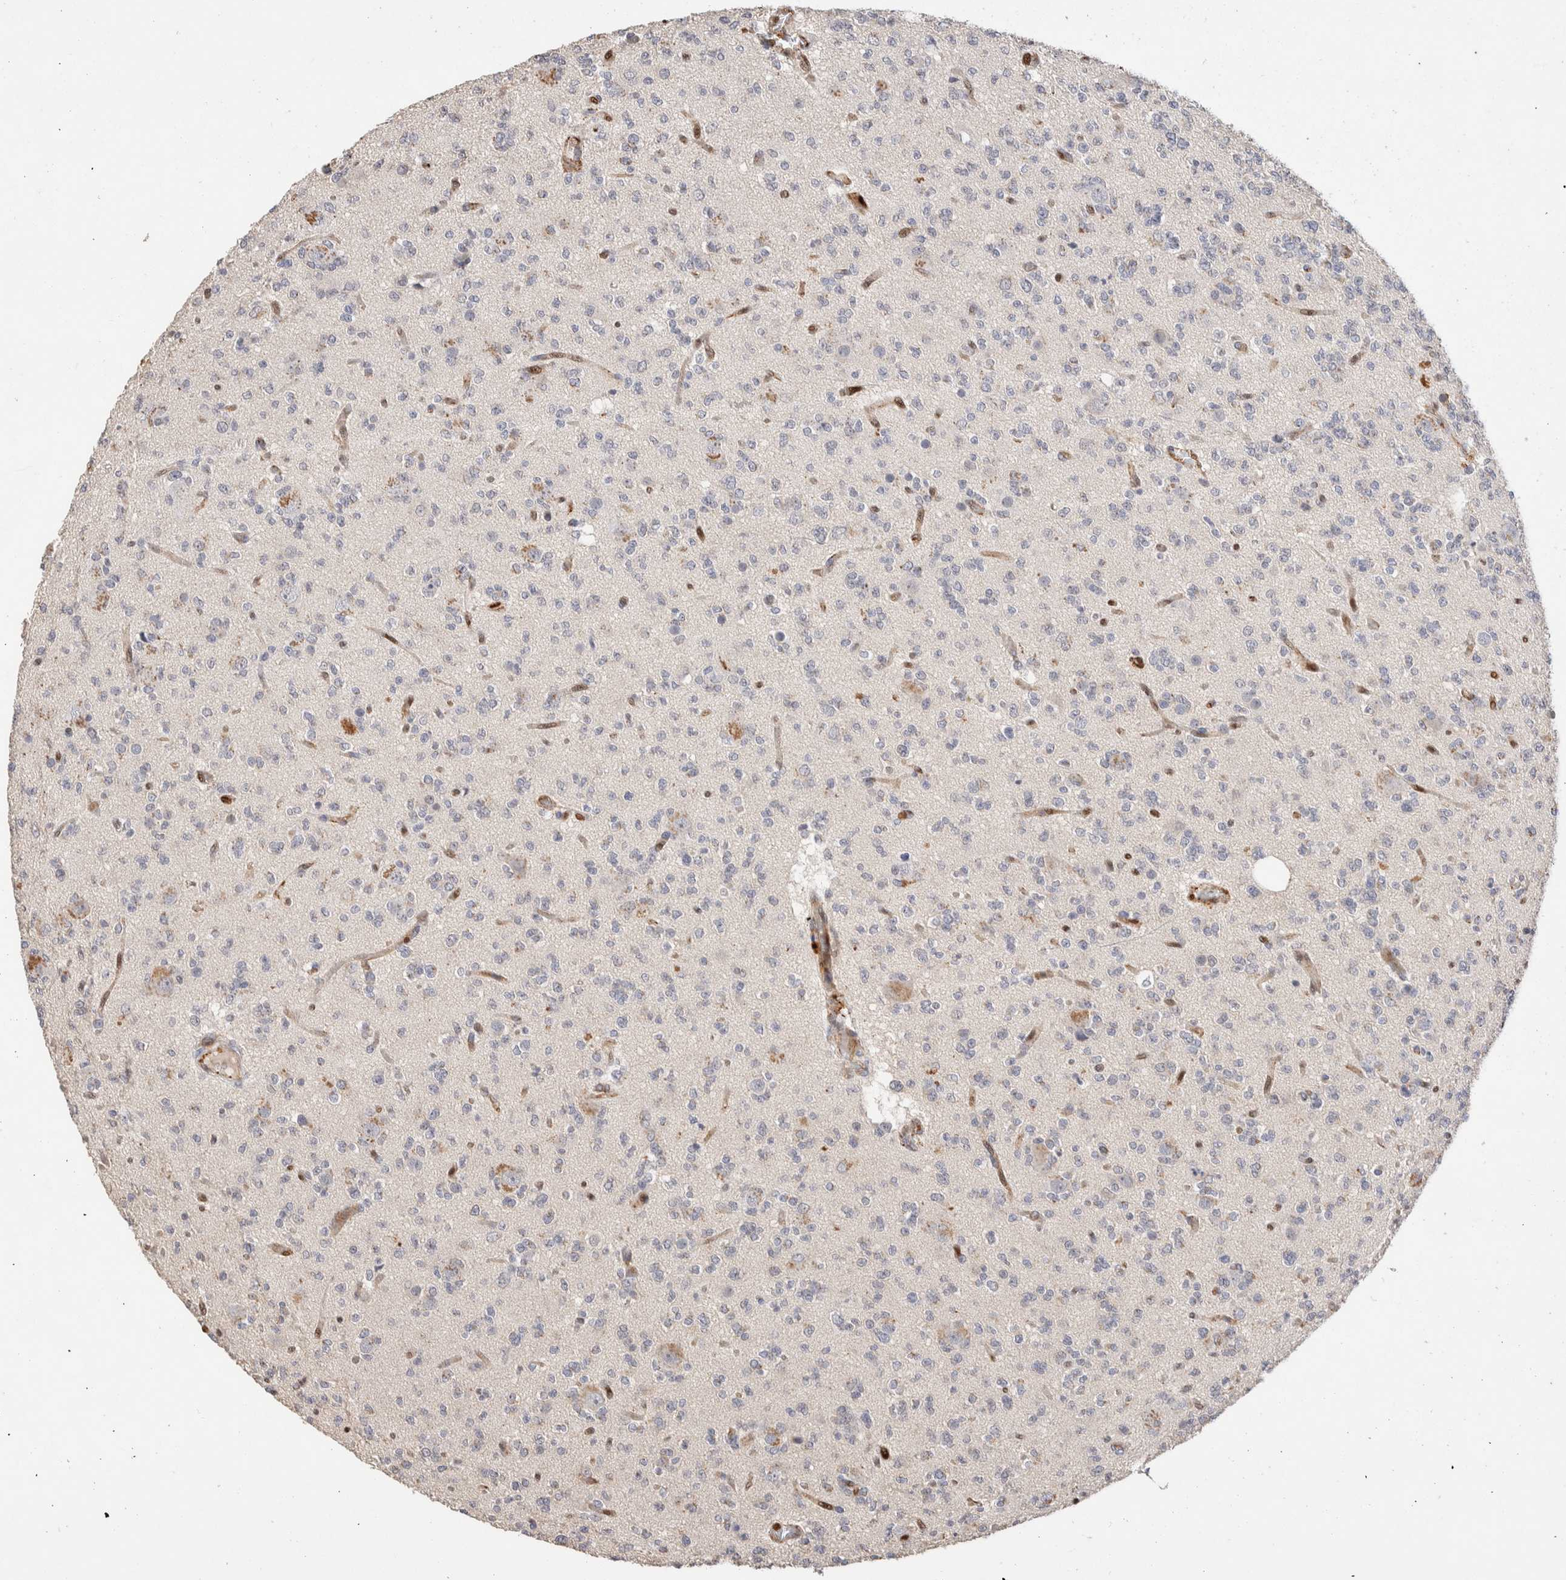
{"staining": {"intensity": "negative", "quantity": "none", "location": "none"}, "tissue": "glioma", "cell_type": "Tumor cells", "image_type": "cancer", "snomed": [{"axis": "morphology", "description": "Glioma, malignant, Low grade"}, {"axis": "topography", "description": "Brain"}], "caption": "Histopathology image shows no significant protein positivity in tumor cells of malignant glioma (low-grade).", "gene": "NSMAF", "patient": {"sex": "male", "age": 38}}